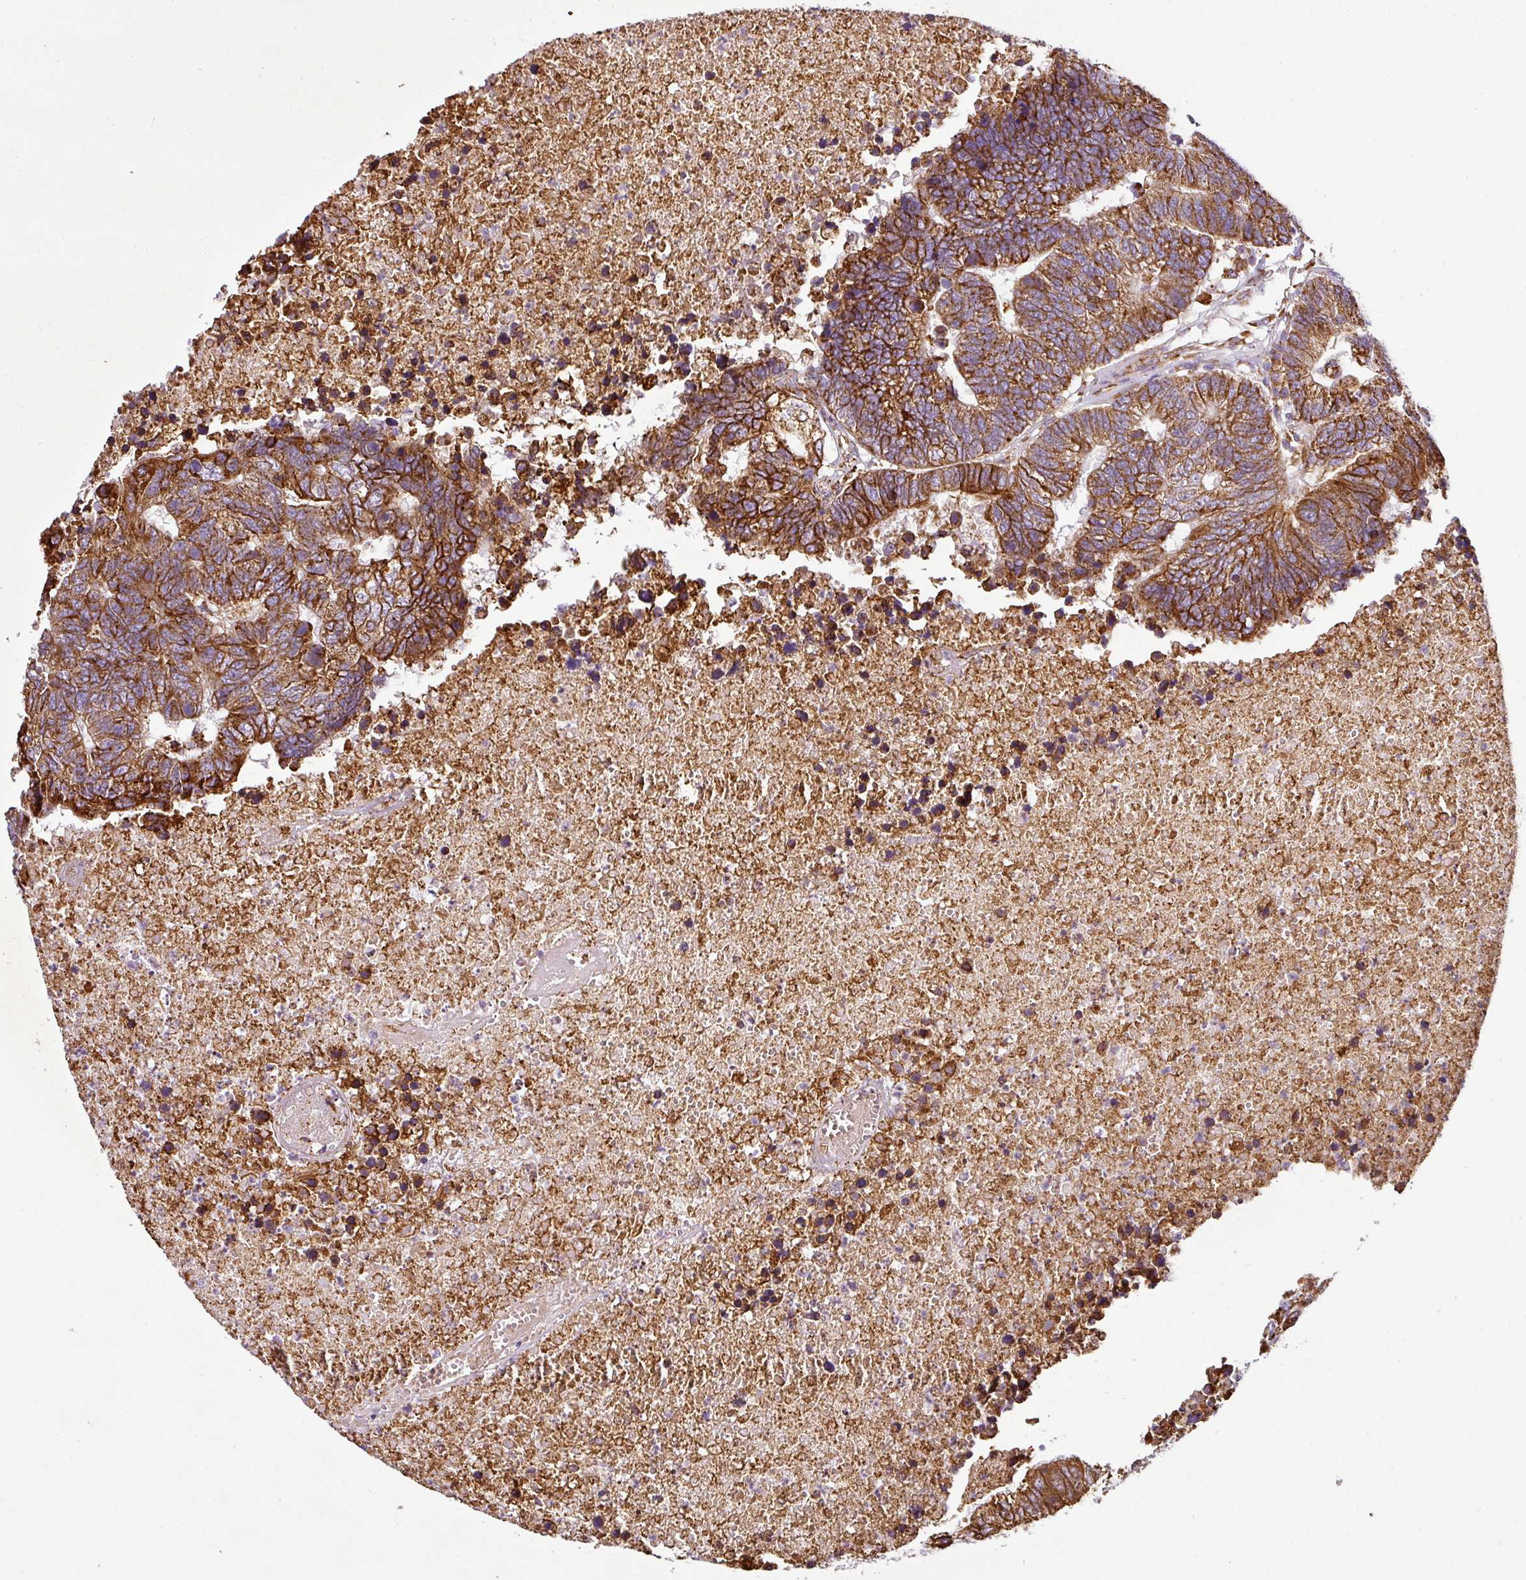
{"staining": {"intensity": "strong", "quantity": ">75%", "location": "cytoplasmic/membranous"}, "tissue": "colorectal cancer", "cell_type": "Tumor cells", "image_type": "cancer", "snomed": [{"axis": "morphology", "description": "Adenocarcinoma, NOS"}, {"axis": "topography", "description": "Colon"}], "caption": "Colorectal cancer (adenocarcinoma) stained for a protein (brown) exhibits strong cytoplasmic/membranous positive positivity in about >75% of tumor cells.", "gene": "ANKRD18A", "patient": {"sex": "female", "age": 48}}